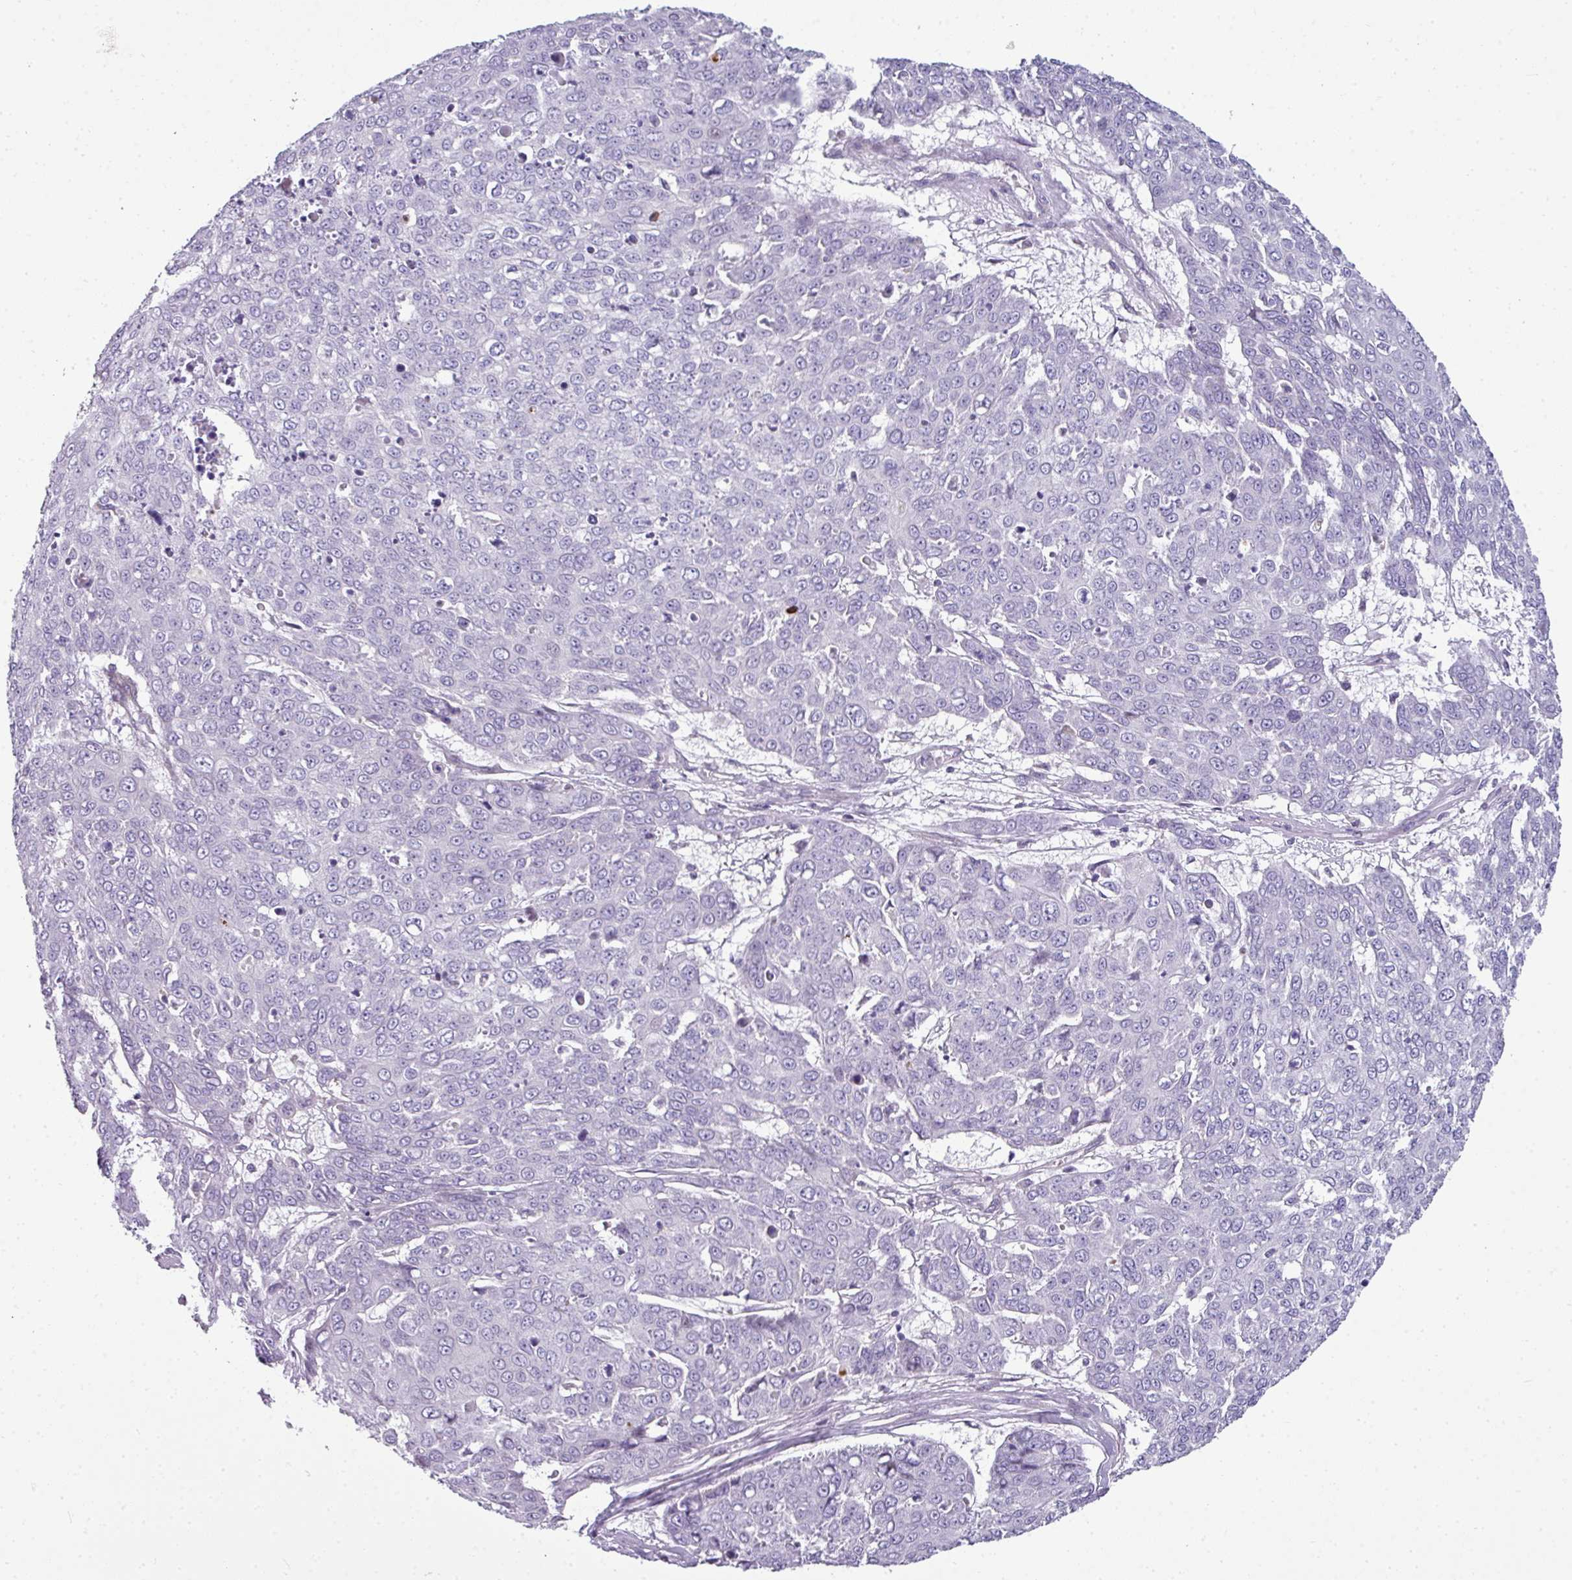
{"staining": {"intensity": "negative", "quantity": "none", "location": "none"}, "tissue": "skin cancer", "cell_type": "Tumor cells", "image_type": "cancer", "snomed": [{"axis": "morphology", "description": "Squamous cell carcinoma, NOS"}, {"axis": "topography", "description": "Skin"}], "caption": "Image shows no significant protein expression in tumor cells of skin squamous cell carcinoma.", "gene": "STAT5A", "patient": {"sex": "male", "age": 71}}